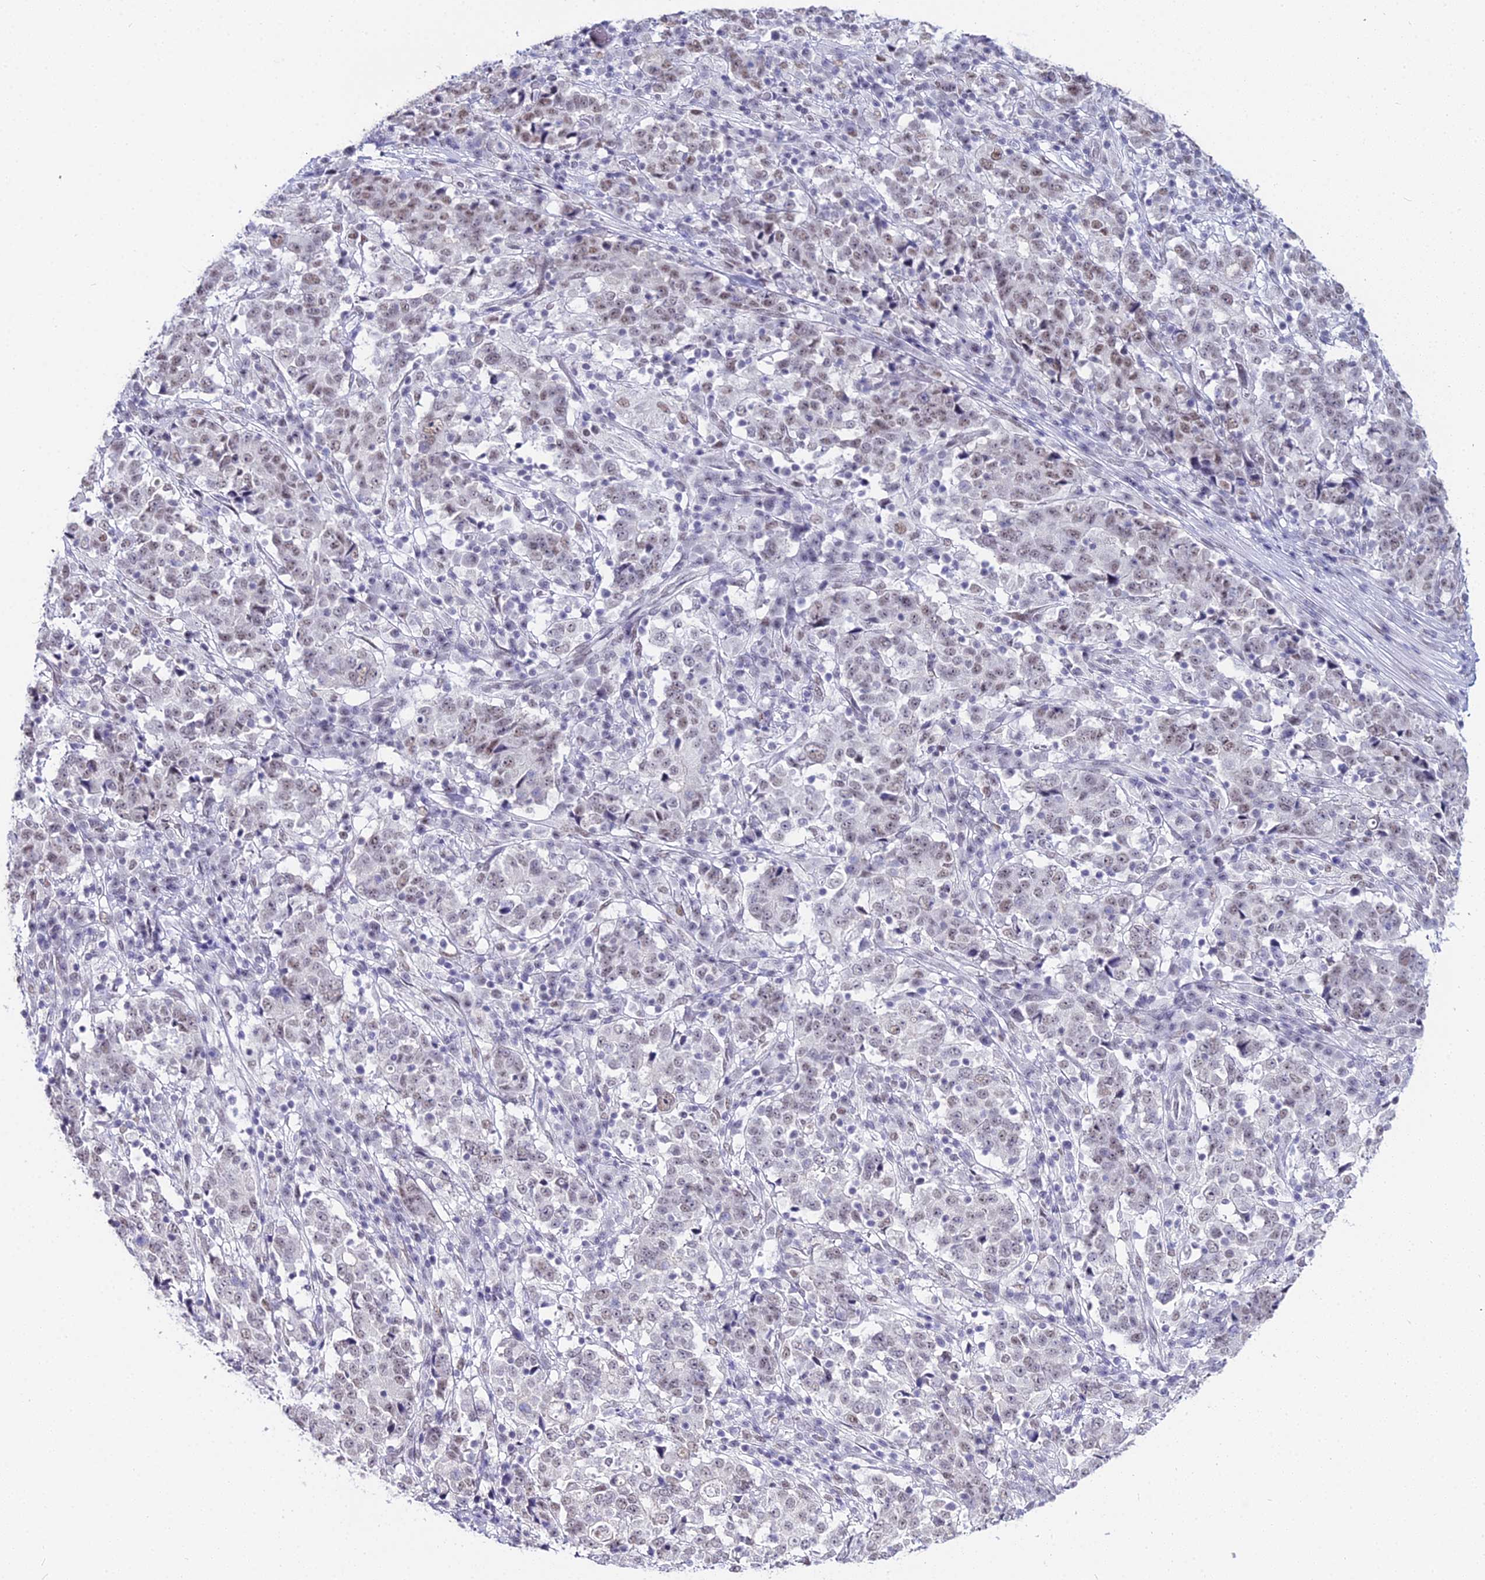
{"staining": {"intensity": "weak", "quantity": "25%-75%", "location": "nuclear"}, "tissue": "stomach cancer", "cell_type": "Tumor cells", "image_type": "cancer", "snomed": [{"axis": "morphology", "description": "Adenocarcinoma, NOS"}, {"axis": "topography", "description": "Stomach"}], "caption": "Stomach cancer (adenocarcinoma) stained for a protein shows weak nuclear positivity in tumor cells.", "gene": "RBM12", "patient": {"sex": "male", "age": 59}}